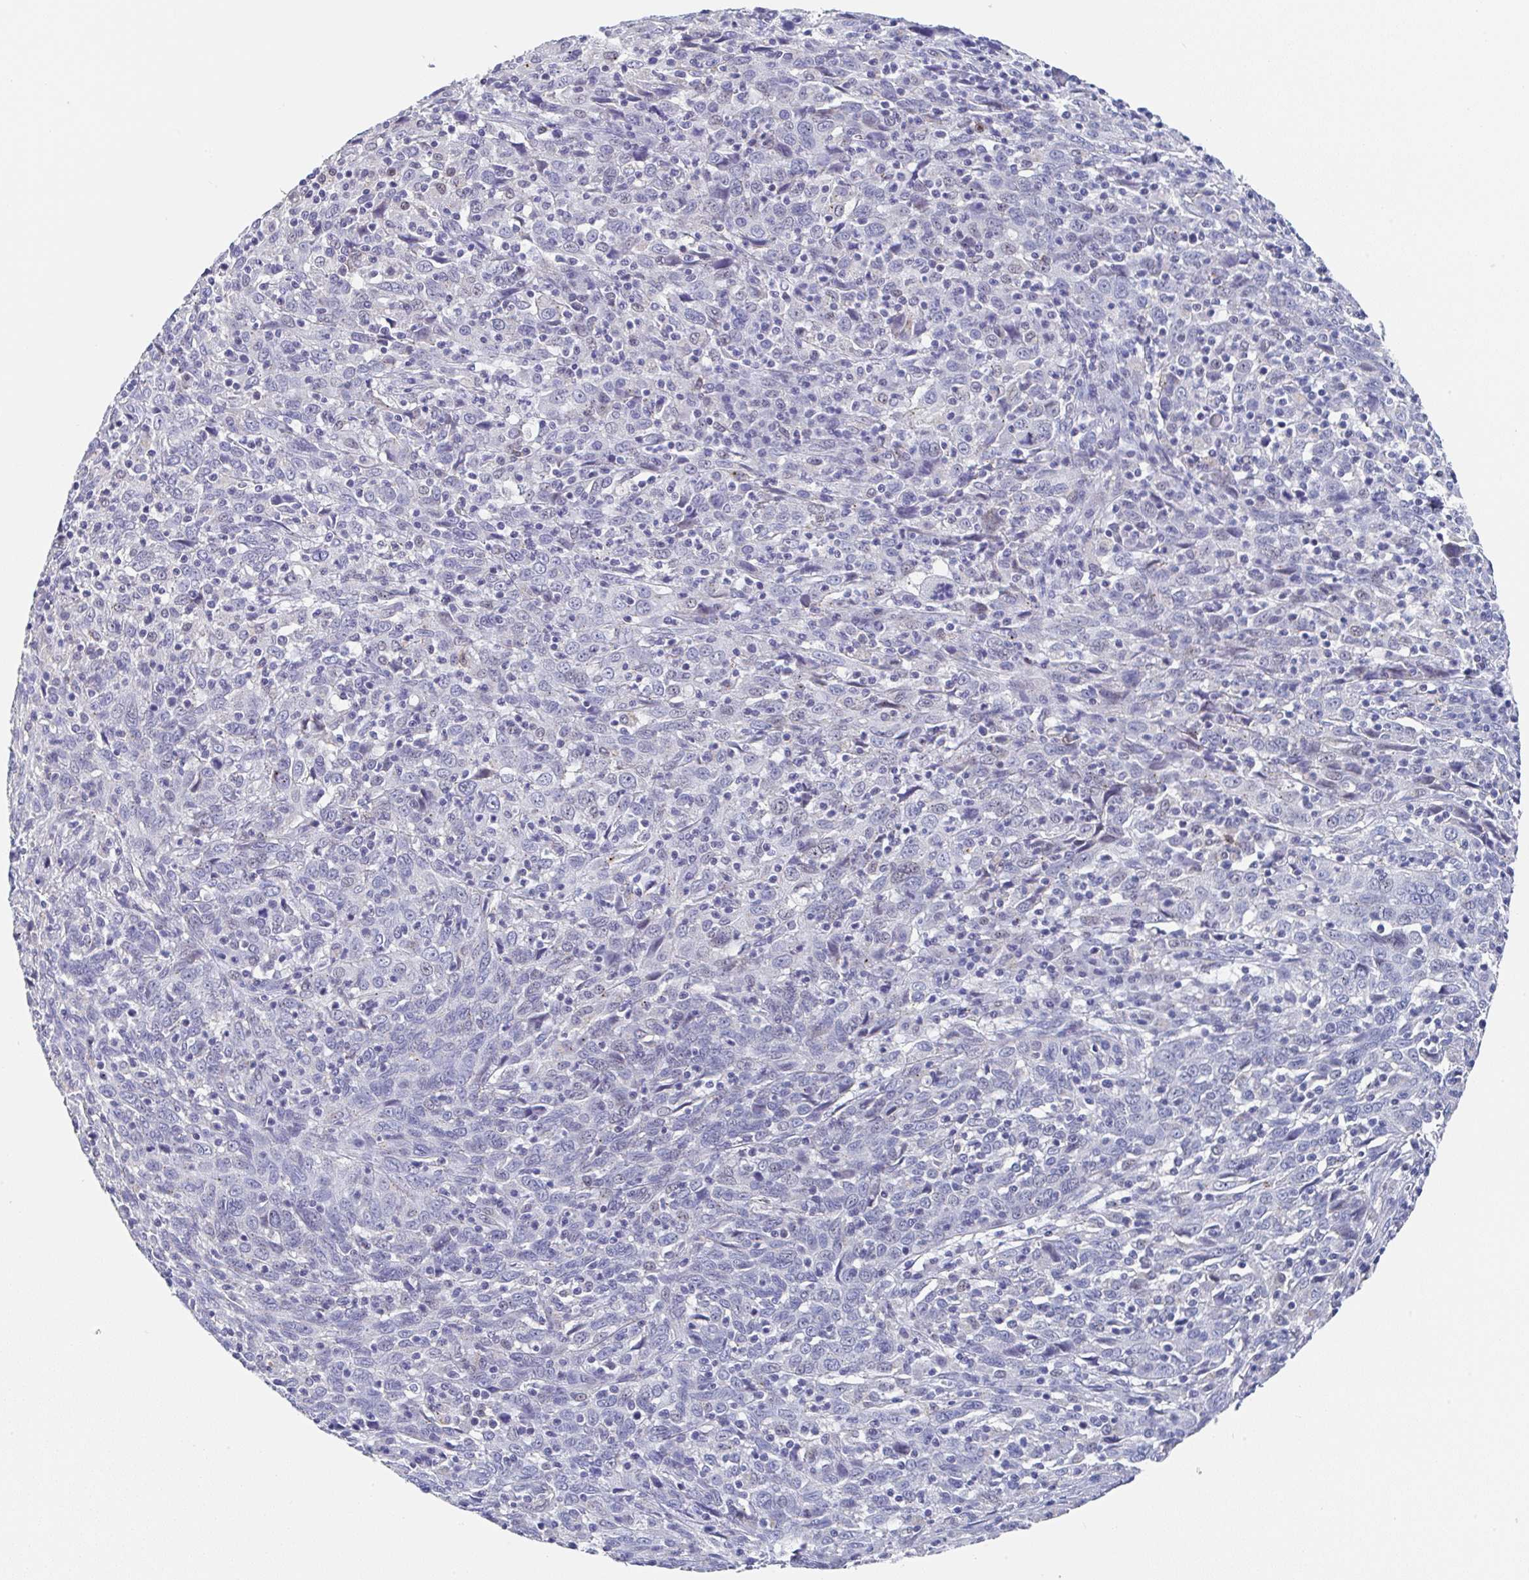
{"staining": {"intensity": "negative", "quantity": "none", "location": "none"}, "tissue": "cervical cancer", "cell_type": "Tumor cells", "image_type": "cancer", "snomed": [{"axis": "morphology", "description": "Squamous cell carcinoma, NOS"}, {"axis": "topography", "description": "Cervix"}], "caption": "Immunohistochemical staining of human cervical cancer (squamous cell carcinoma) exhibits no significant expression in tumor cells. (DAB (3,3'-diaminobenzidine) immunohistochemistry visualized using brightfield microscopy, high magnification).", "gene": "TNFRSF8", "patient": {"sex": "female", "age": 46}}